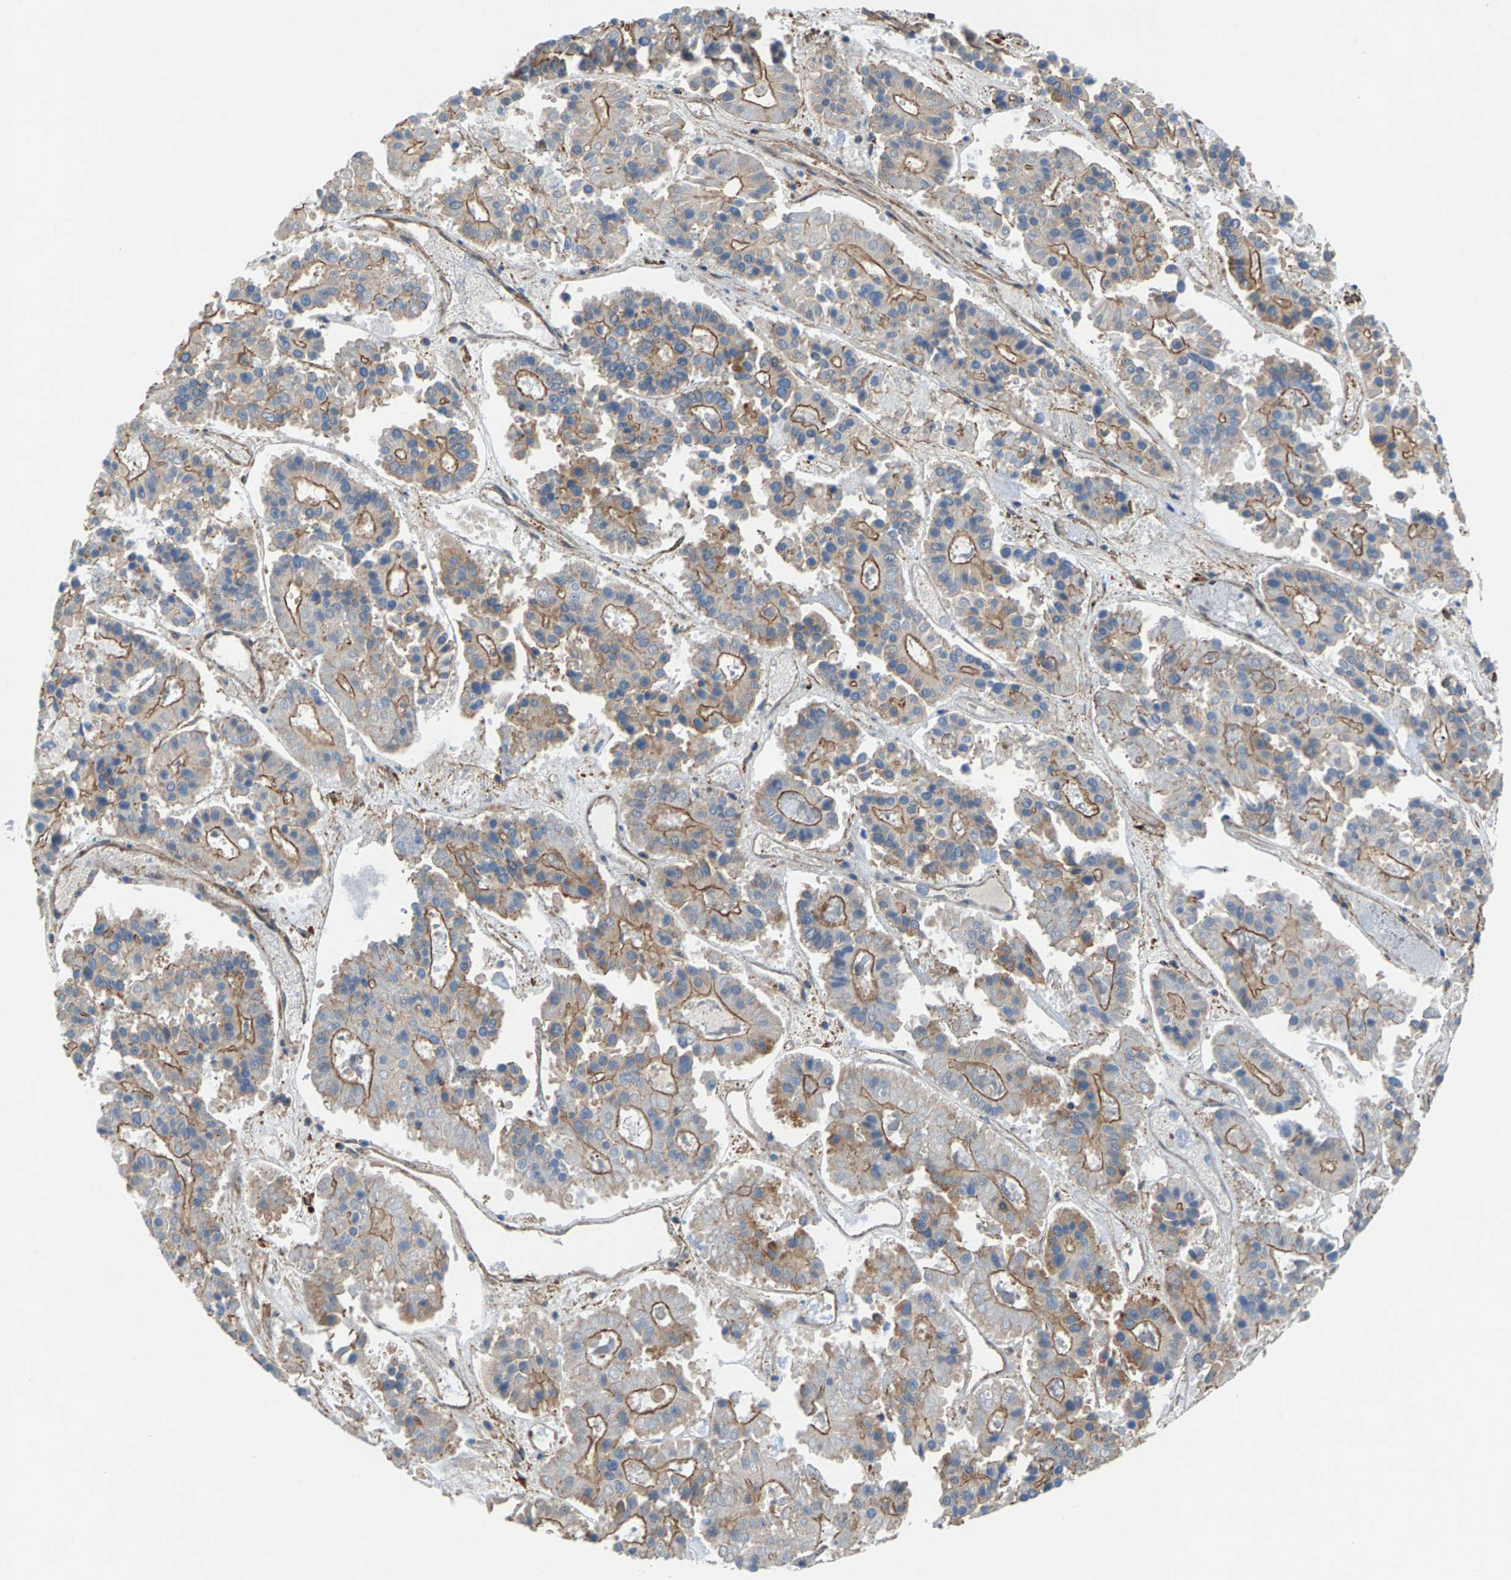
{"staining": {"intensity": "moderate", "quantity": "25%-75%", "location": "cytoplasmic/membranous"}, "tissue": "pancreatic cancer", "cell_type": "Tumor cells", "image_type": "cancer", "snomed": [{"axis": "morphology", "description": "Adenocarcinoma, NOS"}, {"axis": "topography", "description": "Pancreas"}], "caption": "Approximately 25%-75% of tumor cells in adenocarcinoma (pancreatic) demonstrate moderate cytoplasmic/membranous protein positivity as visualized by brown immunohistochemical staining.", "gene": "PDCL", "patient": {"sex": "male", "age": 50}}